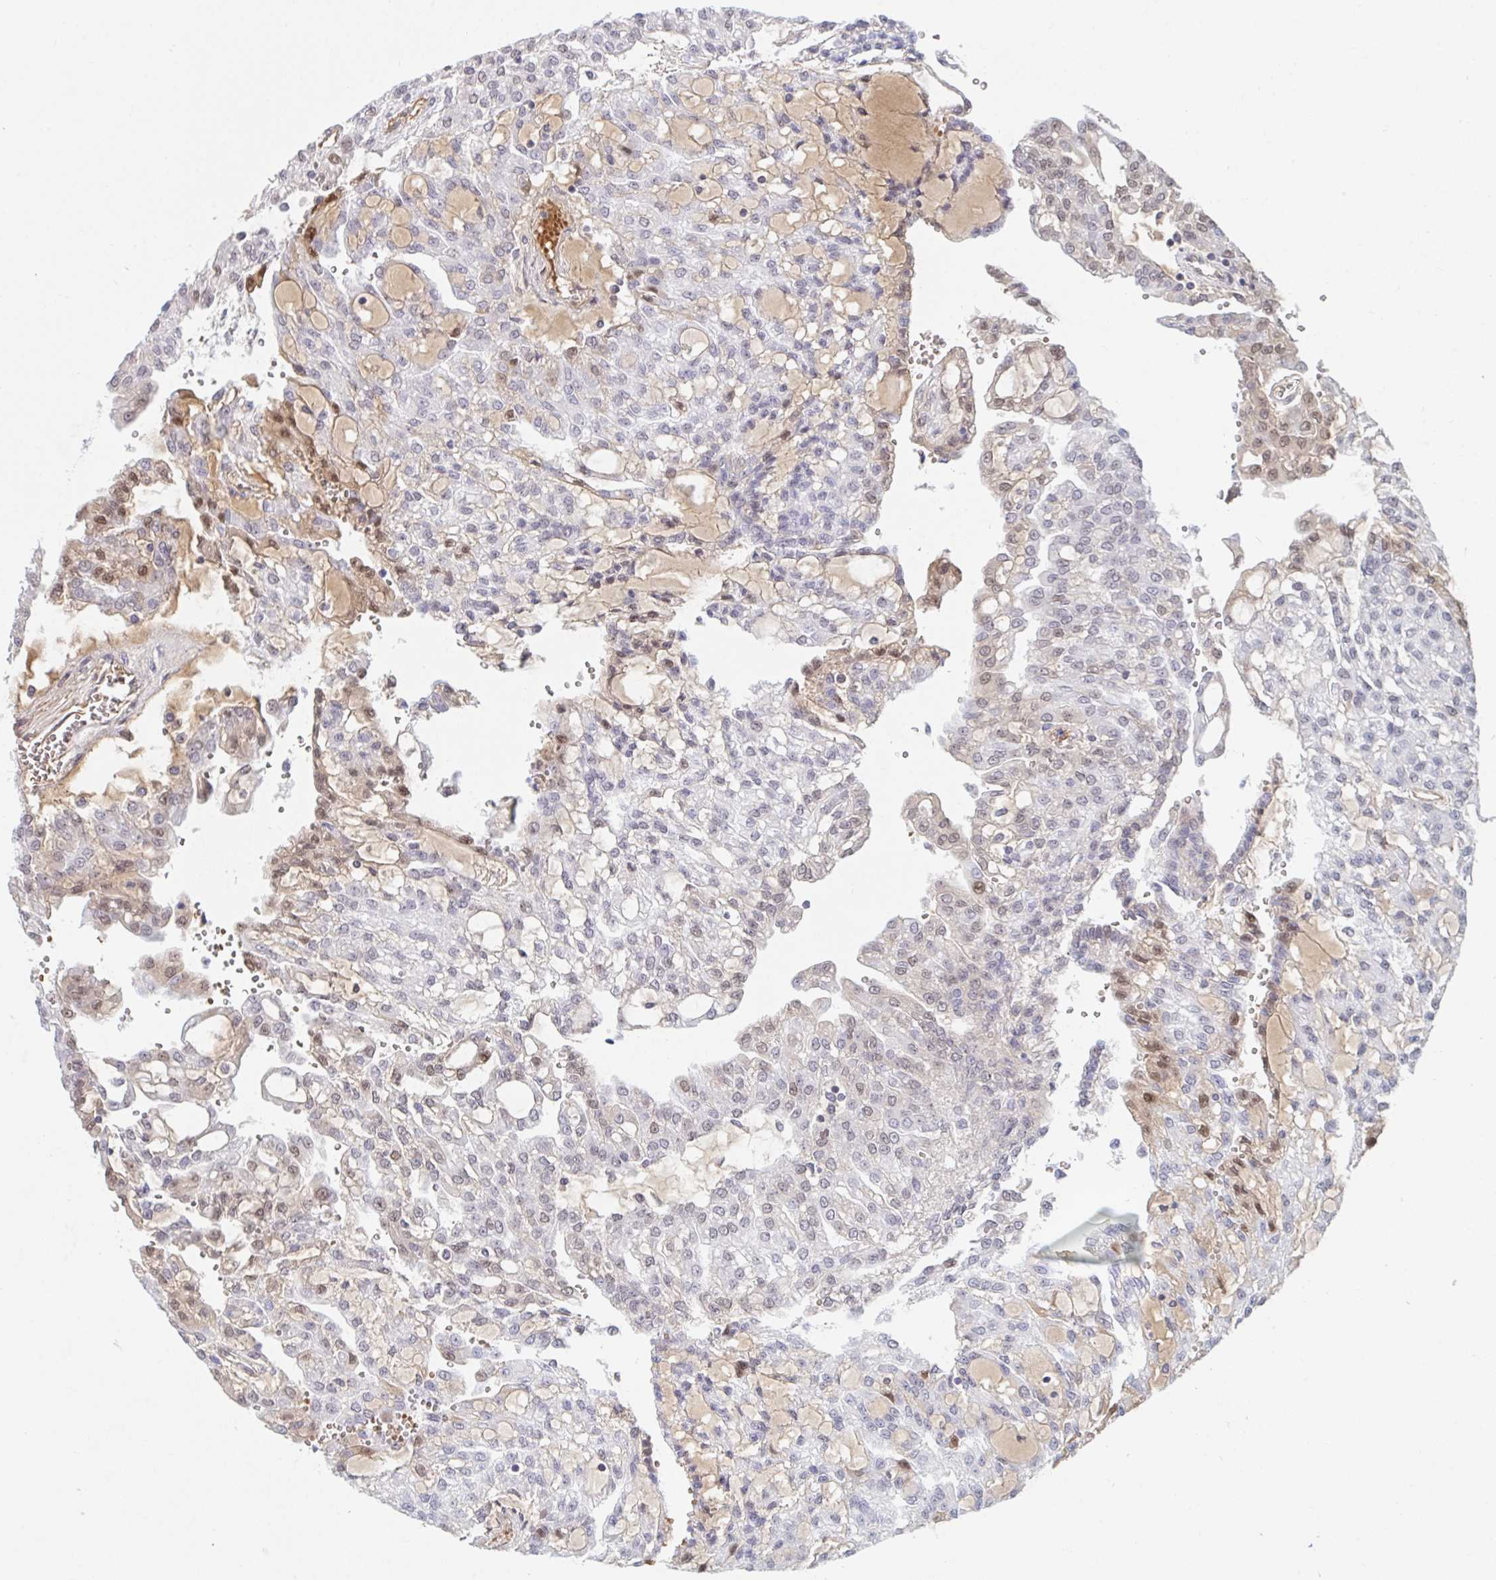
{"staining": {"intensity": "weak", "quantity": "25%-75%", "location": "nuclear"}, "tissue": "renal cancer", "cell_type": "Tumor cells", "image_type": "cancer", "snomed": [{"axis": "morphology", "description": "Adenocarcinoma, NOS"}, {"axis": "topography", "description": "Kidney"}], "caption": "The image exhibits staining of adenocarcinoma (renal), revealing weak nuclear protein positivity (brown color) within tumor cells.", "gene": "DSCAML1", "patient": {"sex": "male", "age": 63}}